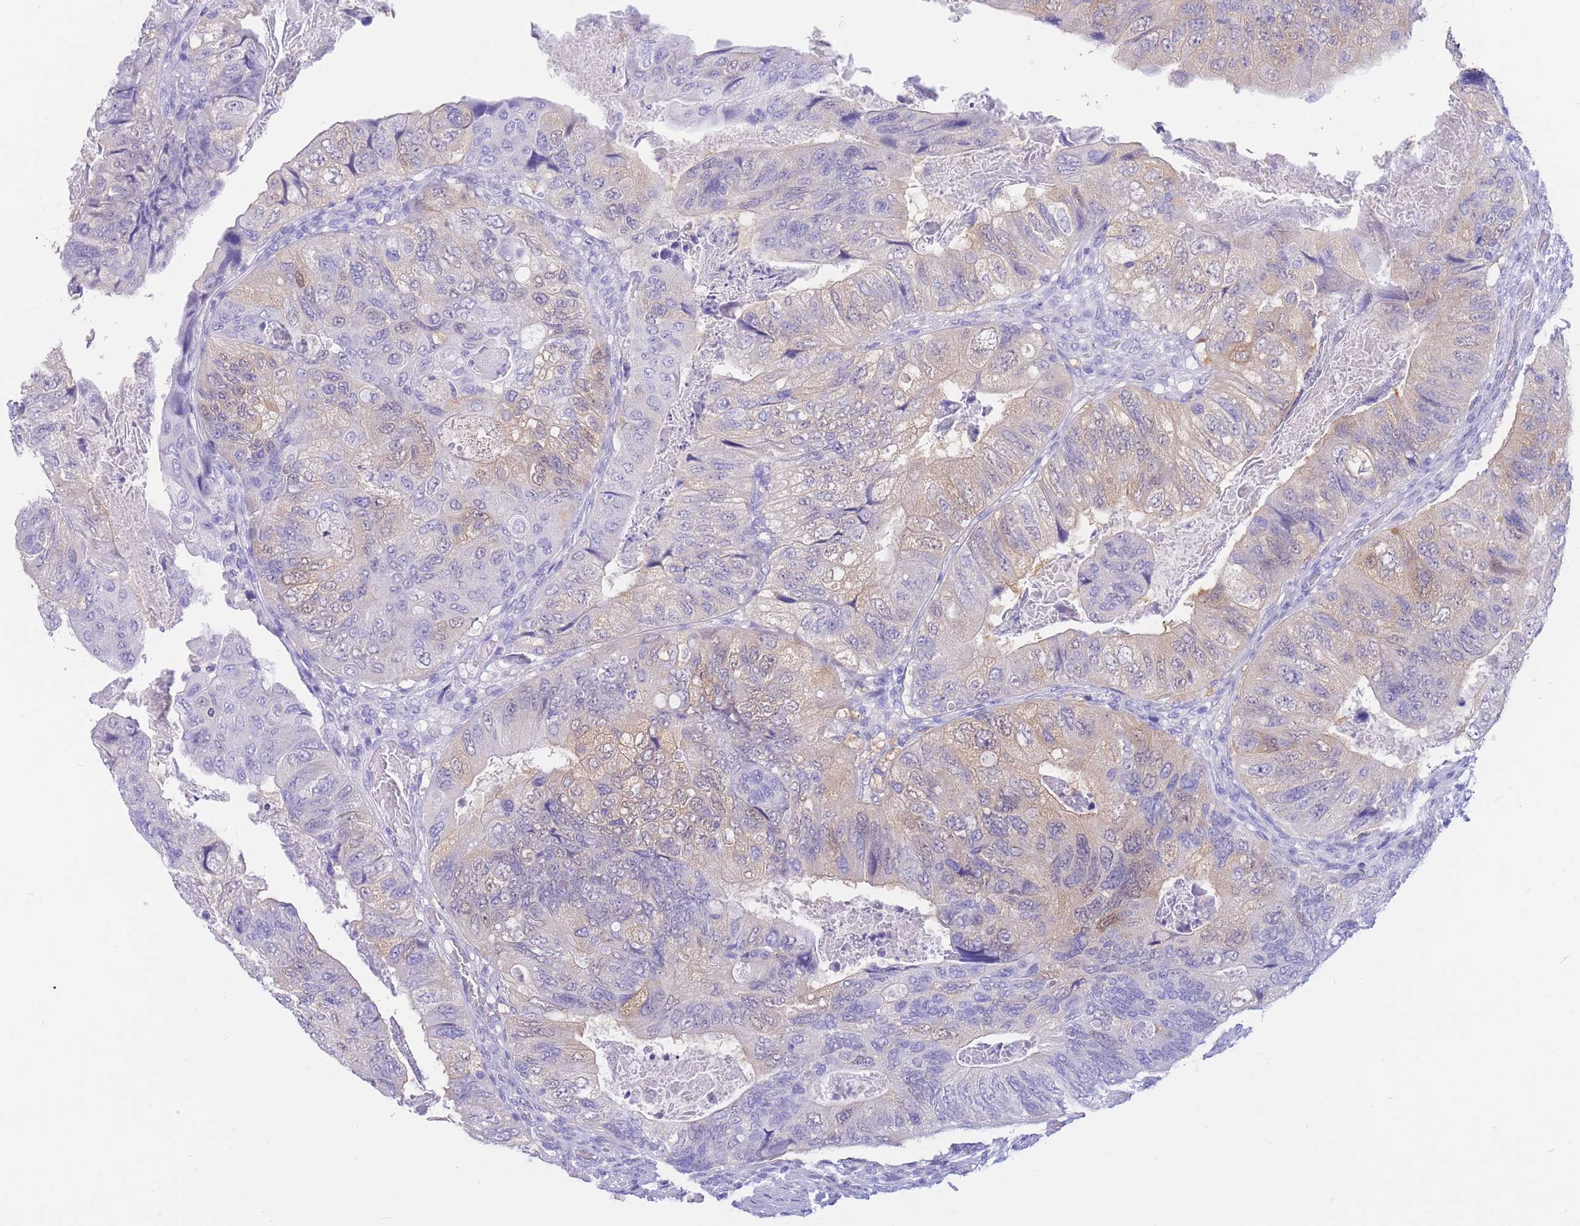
{"staining": {"intensity": "weak", "quantity": "<25%", "location": "cytoplasmic/membranous"}, "tissue": "colorectal cancer", "cell_type": "Tumor cells", "image_type": "cancer", "snomed": [{"axis": "morphology", "description": "Adenocarcinoma, NOS"}, {"axis": "topography", "description": "Rectum"}], "caption": "The micrograph demonstrates no staining of tumor cells in colorectal cancer (adenocarcinoma).", "gene": "SULT1A1", "patient": {"sex": "male", "age": 63}}